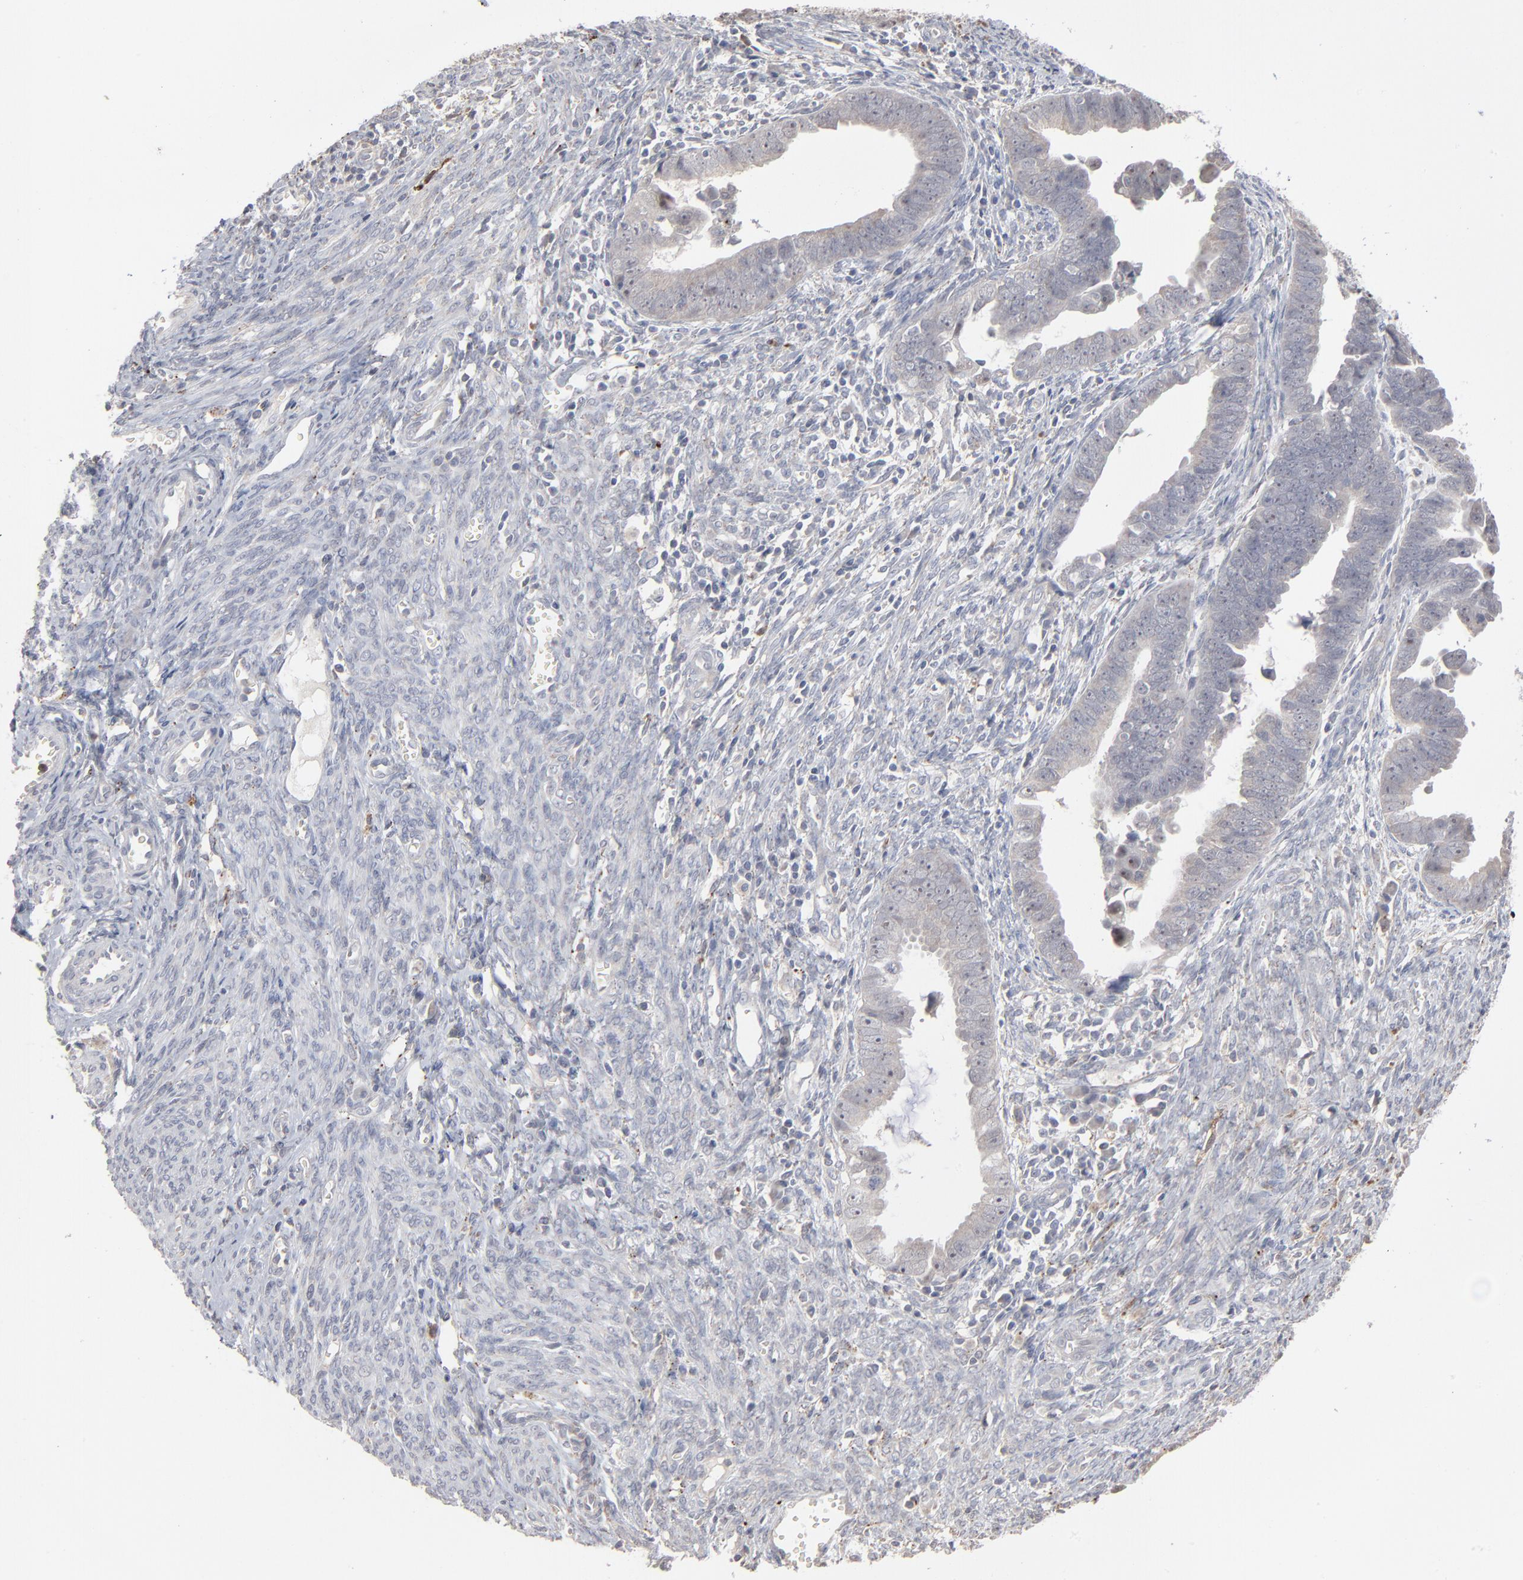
{"staining": {"intensity": "negative", "quantity": "none", "location": "none"}, "tissue": "endometrial cancer", "cell_type": "Tumor cells", "image_type": "cancer", "snomed": [{"axis": "morphology", "description": "Adenocarcinoma, NOS"}, {"axis": "topography", "description": "Endometrium"}], "caption": "The image displays no staining of tumor cells in endometrial cancer. Nuclei are stained in blue.", "gene": "POMT2", "patient": {"sex": "female", "age": 75}}